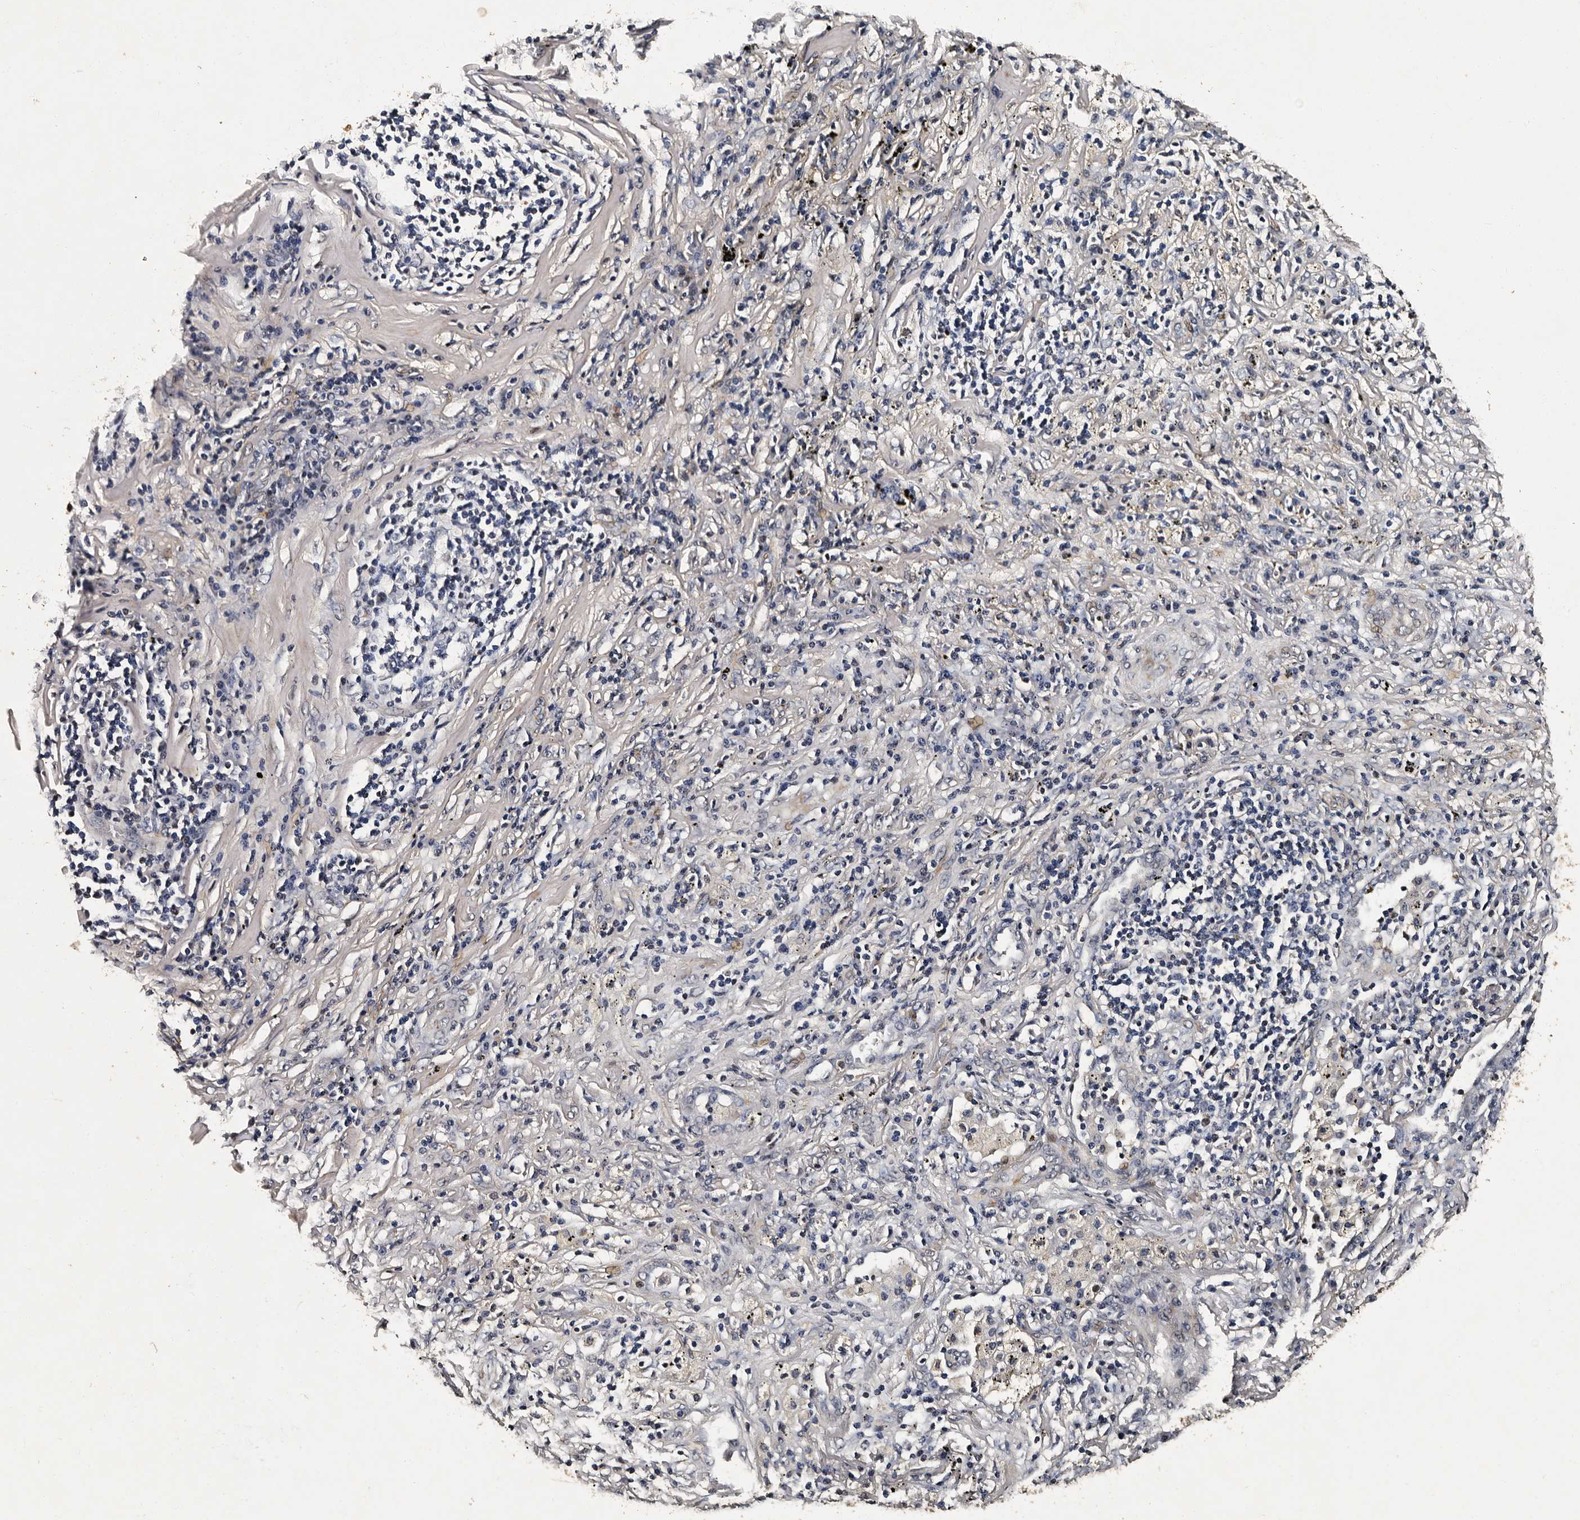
{"staining": {"intensity": "negative", "quantity": "none", "location": "none"}, "tissue": "lung cancer", "cell_type": "Tumor cells", "image_type": "cancer", "snomed": [{"axis": "morphology", "description": "Squamous cell carcinoma, NOS"}, {"axis": "topography", "description": "Lung"}], "caption": "This is an IHC photomicrograph of squamous cell carcinoma (lung). There is no expression in tumor cells.", "gene": "CPNE3", "patient": {"sex": "female", "age": 63}}